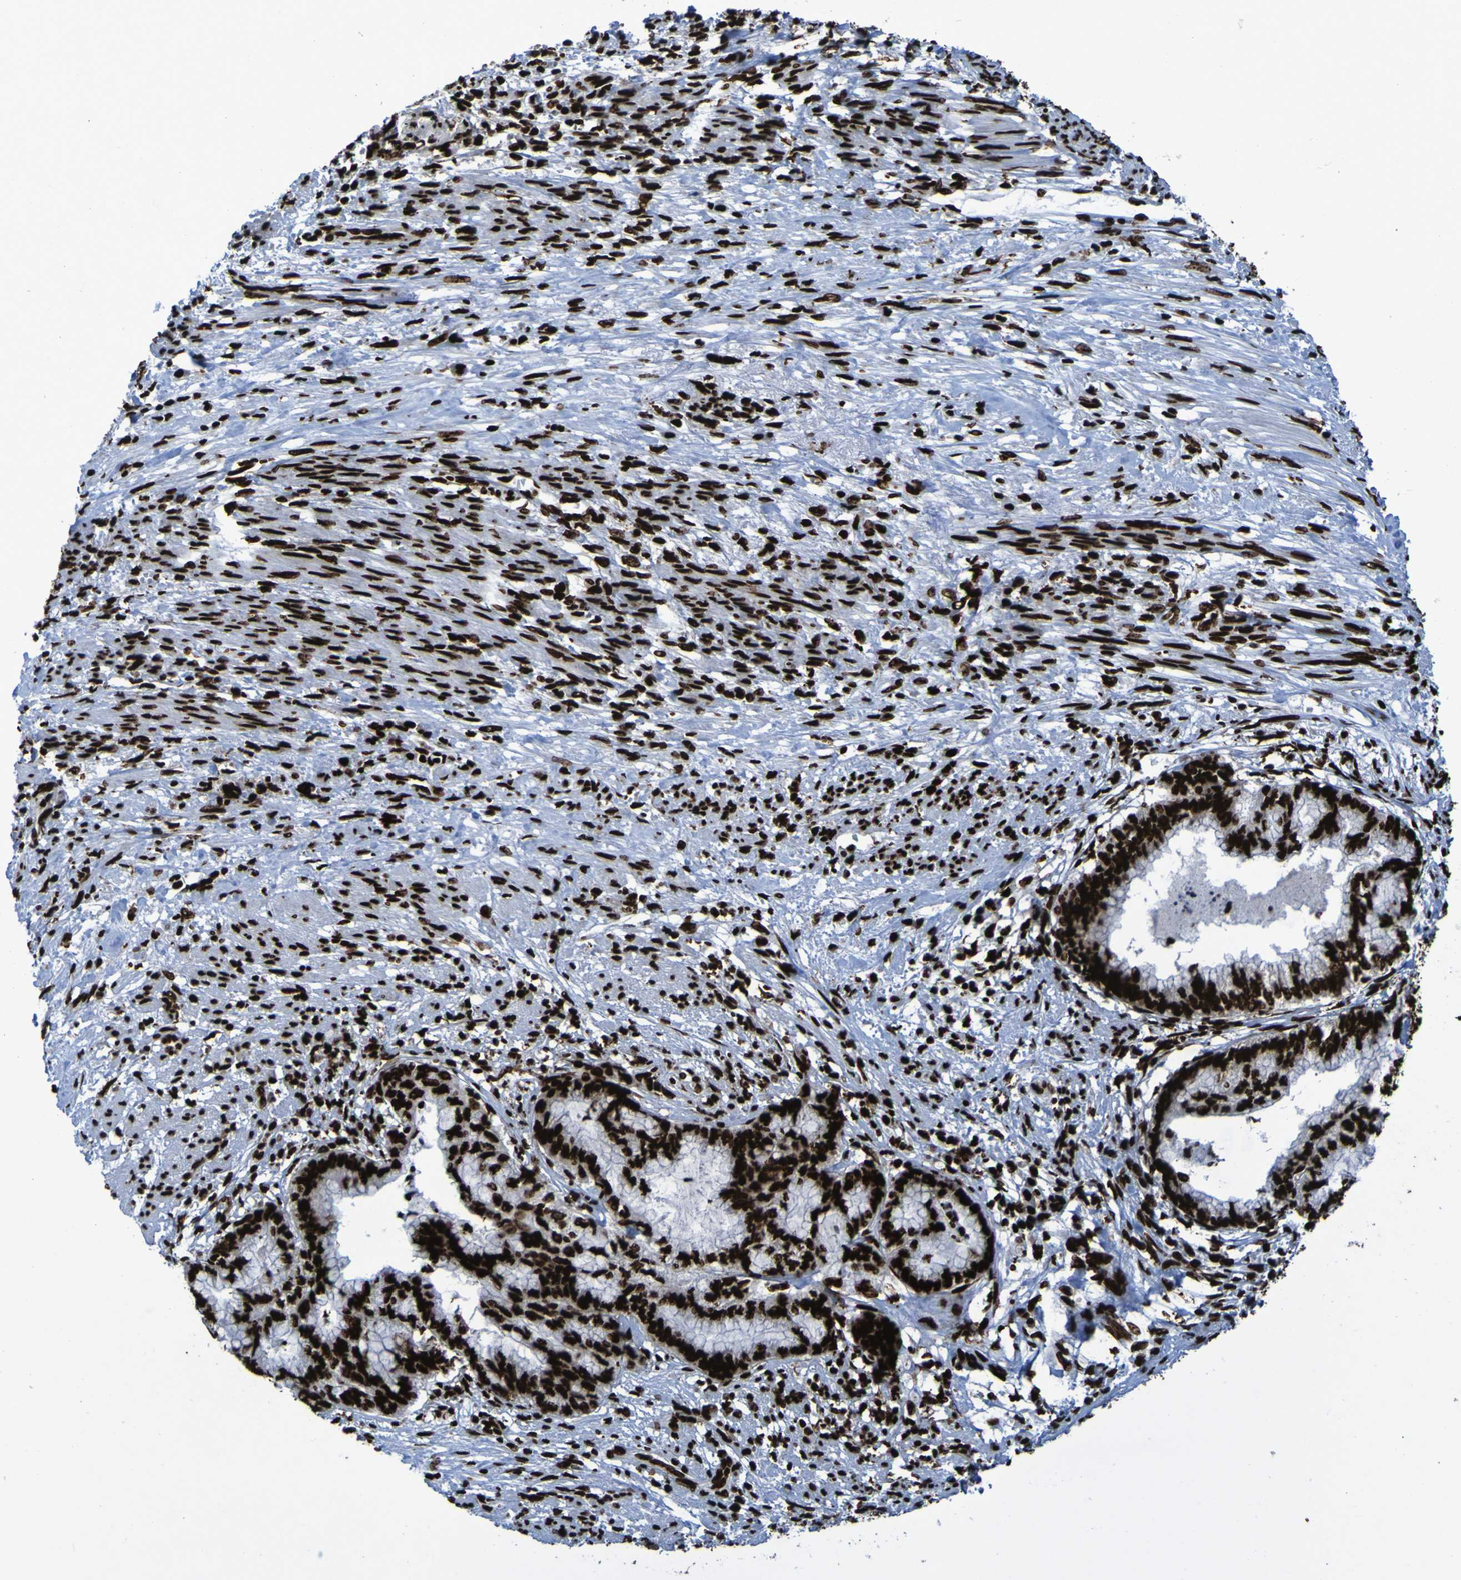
{"staining": {"intensity": "strong", "quantity": ">75%", "location": "nuclear"}, "tissue": "endometrial cancer", "cell_type": "Tumor cells", "image_type": "cancer", "snomed": [{"axis": "morphology", "description": "Necrosis, NOS"}, {"axis": "morphology", "description": "Adenocarcinoma, NOS"}, {"axis": "topography", "description": "Endometrium"}], "caption": "Protein expression analysis of endometrial adenocarcinoma reveals strong nuclear positivity in about >75% of tumor cells. (Brightfield microscopy of DAB IHC at high magnification).", "gene": "NPM1", "patient": {"sex": "female", "age": 79}}